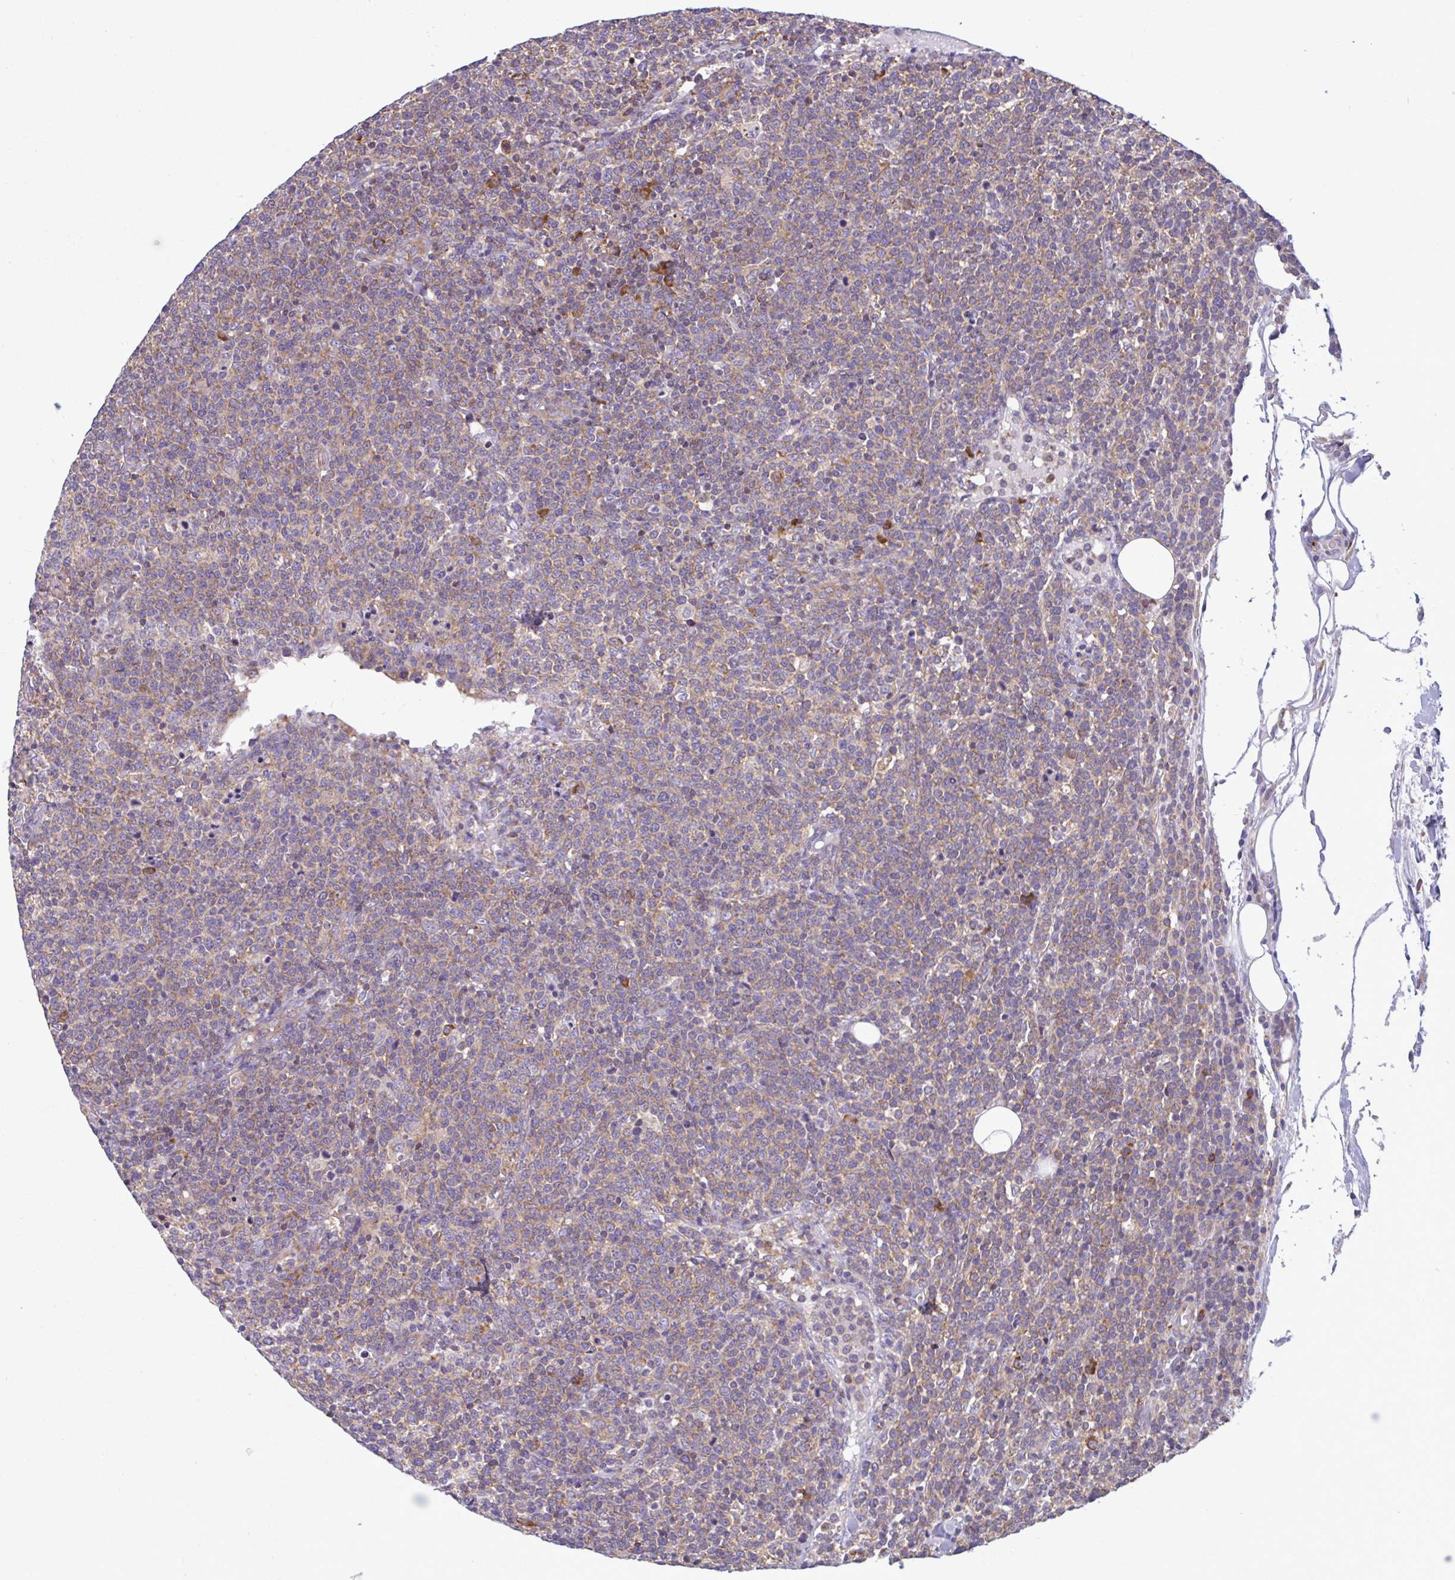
{"staining": {"intensity": "weak", "quantity": "<25%", "location": "cytoplasmic/membranous"}, "tissue": "lymphoma", "cell_type": "Tumor cells", "image_type": "cancer", "snomed": [{"axis": "morphology", "description": "Malignant lymphoma, non-Hodgkin's type, High grade"}, {"axis": "topography", "description": "Lymph node"}], "caption": "Tumor cells show no significant protein staining in lymphoma.", "gene": "RPS16", "patient": {"sex": "male", "age": 61}}